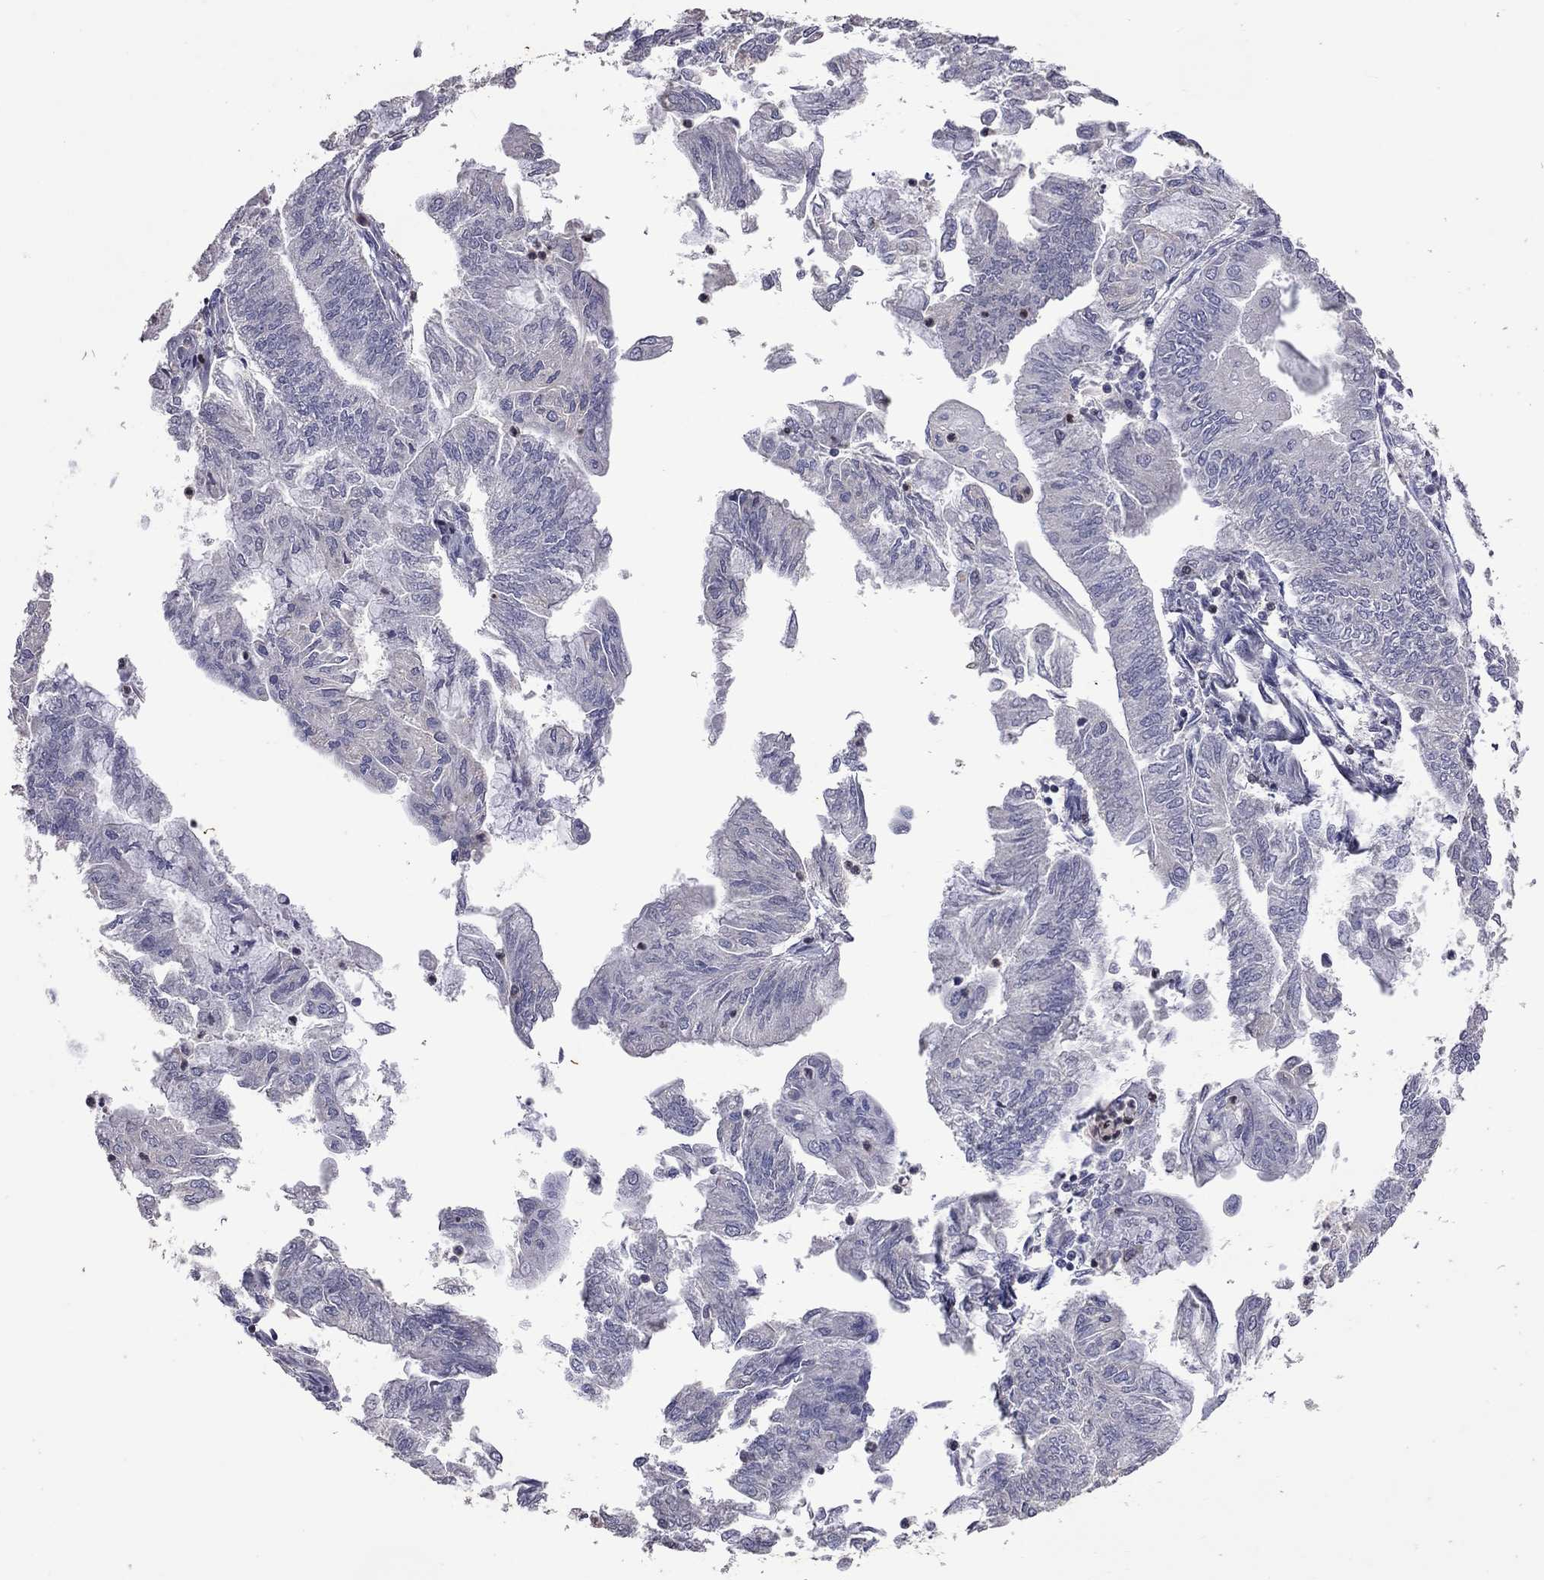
{"staining": {"intensity": "negative", "quantity": "none", "location": "none"}, "tissue": "endometrial cancer", "cell_type": "Tumor cells", "image_type": "cancer", "snomed": [{"axis": "morphology", "description": "Adenocarcinoma, NOS"}, {"axis": "topography", "description": "Endometrium"}], "caption": "Tumor cells show no significant expression in endometrial cancer (adenocarcinoma).", "gene": "IPCEF1", "patient": {"sex": "female", "age": 59}}